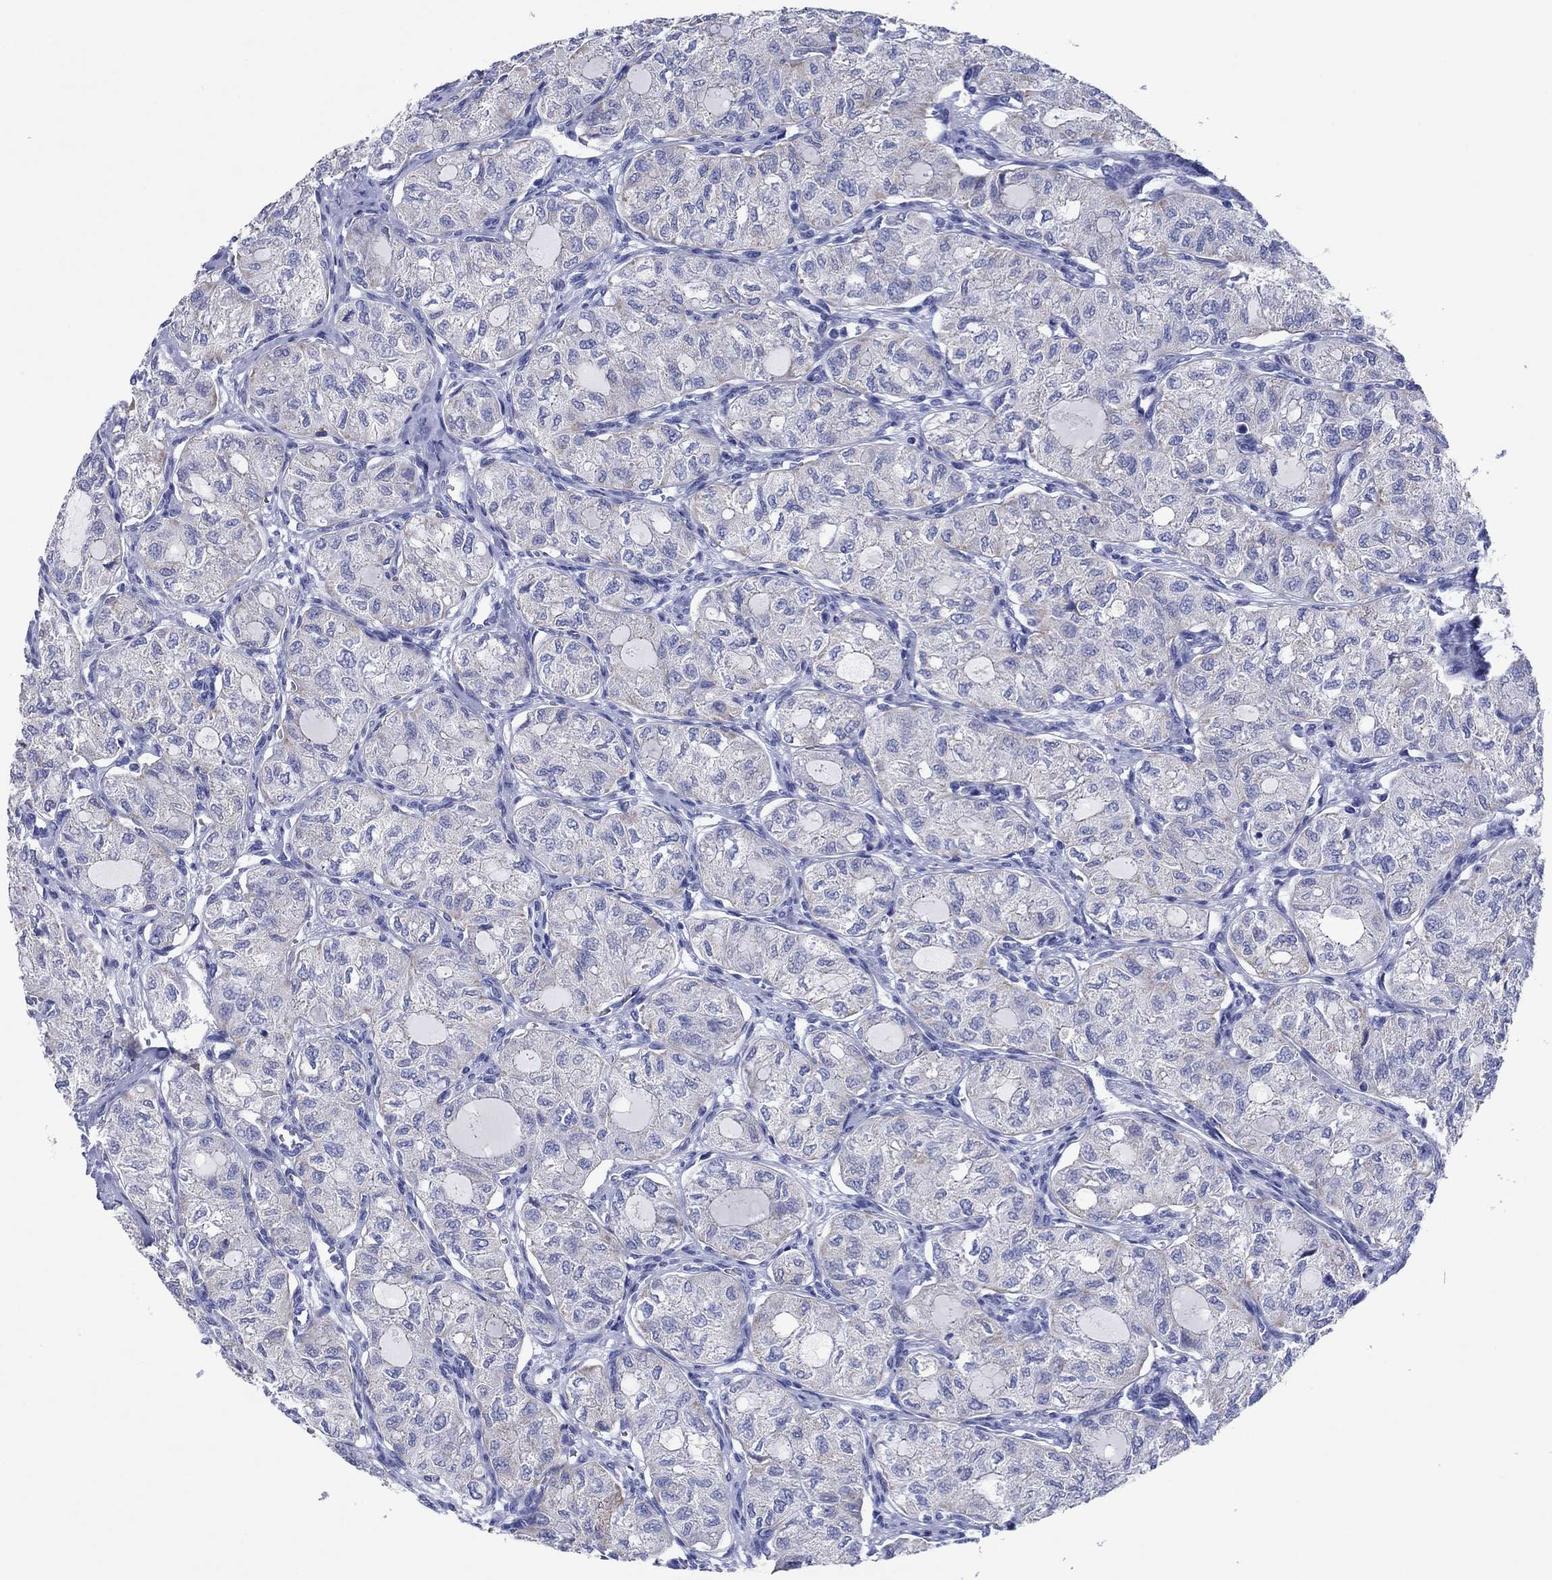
{"staining": {"intensity": "negative", "quantity": "none", "location": "none"}, "tissue": "thyroid cancer", "cell_type": "Tumor cells", "image_type": "cancer", "snomed": [{"axis": "morphology", "description": "Follicular adenoma carcinoma, NOS"}, {"axis": "topography", "description": "Thyroid gland"}], "caption": "IHC photomicrograph of human thyroid follicular adenoma carcinoma stained for a protein (brown), which displays no expression in tumor cells. (DAB immunohistochemistry (IHC) visualized using brightfield microscopy, high magnification).", "gene": "HCRT", "patient": {"sex": "male", "age": 75}}